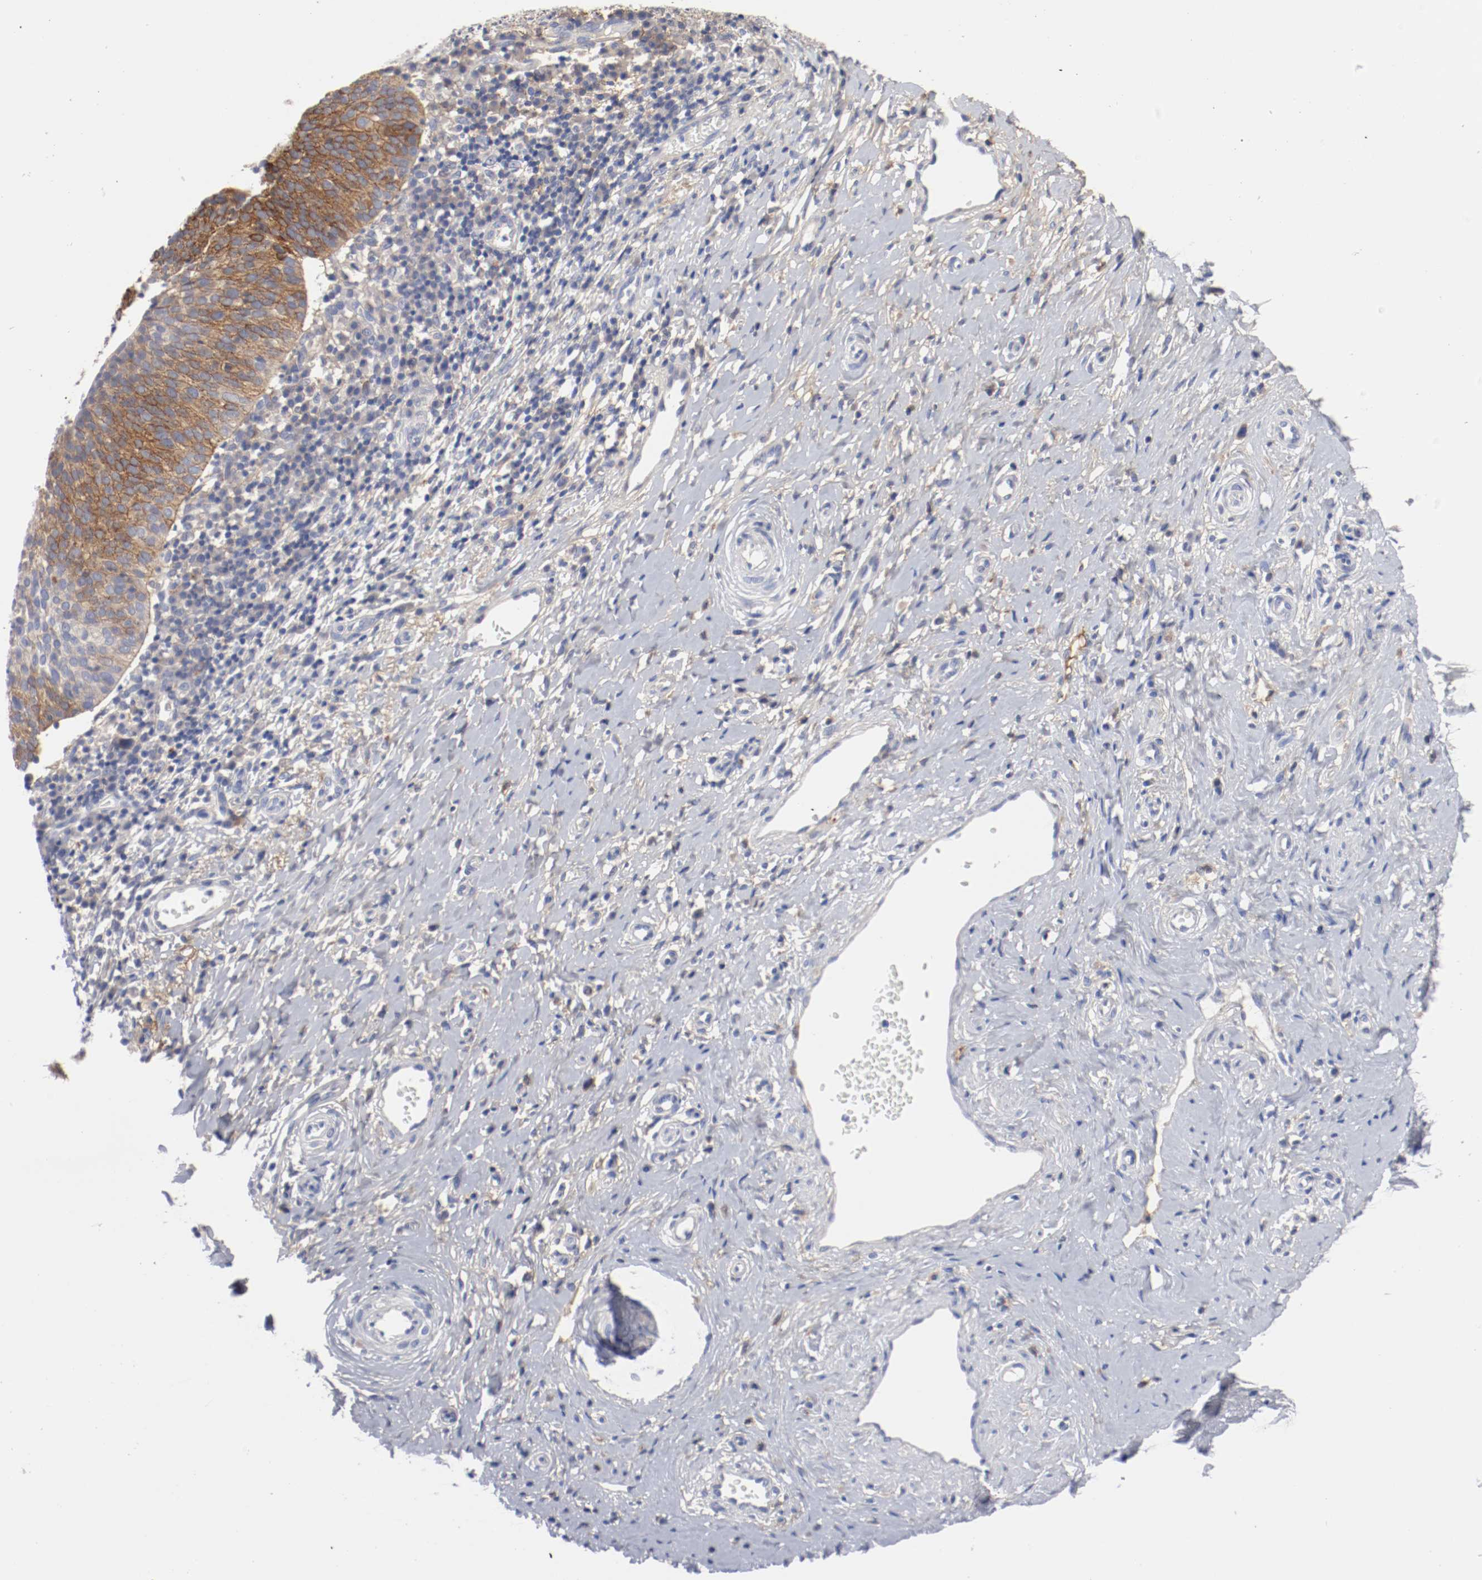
{"staining": {"intensity": "strong", "quantity": ">75%", "location": "cytoplasmic/membranous"}, "tissue": "cervical cancer", "cell_type": "Tumor cells", "image_type": "cancer", "snomed": [{"axis": "morphology", "description": "Normal tissue, NOS"}, {"axis": "morphology", "description": "Squamous cell carcinoma, NOS"}, {"axis": "topography", "description": "Cervix"}], "caption": "Cervical squamous cell carcinoma stained with a protein marker reveals strong staining in tumor cells.", "gene": "FGFBP1", "patient": {"sex": "female", "age": 39}}